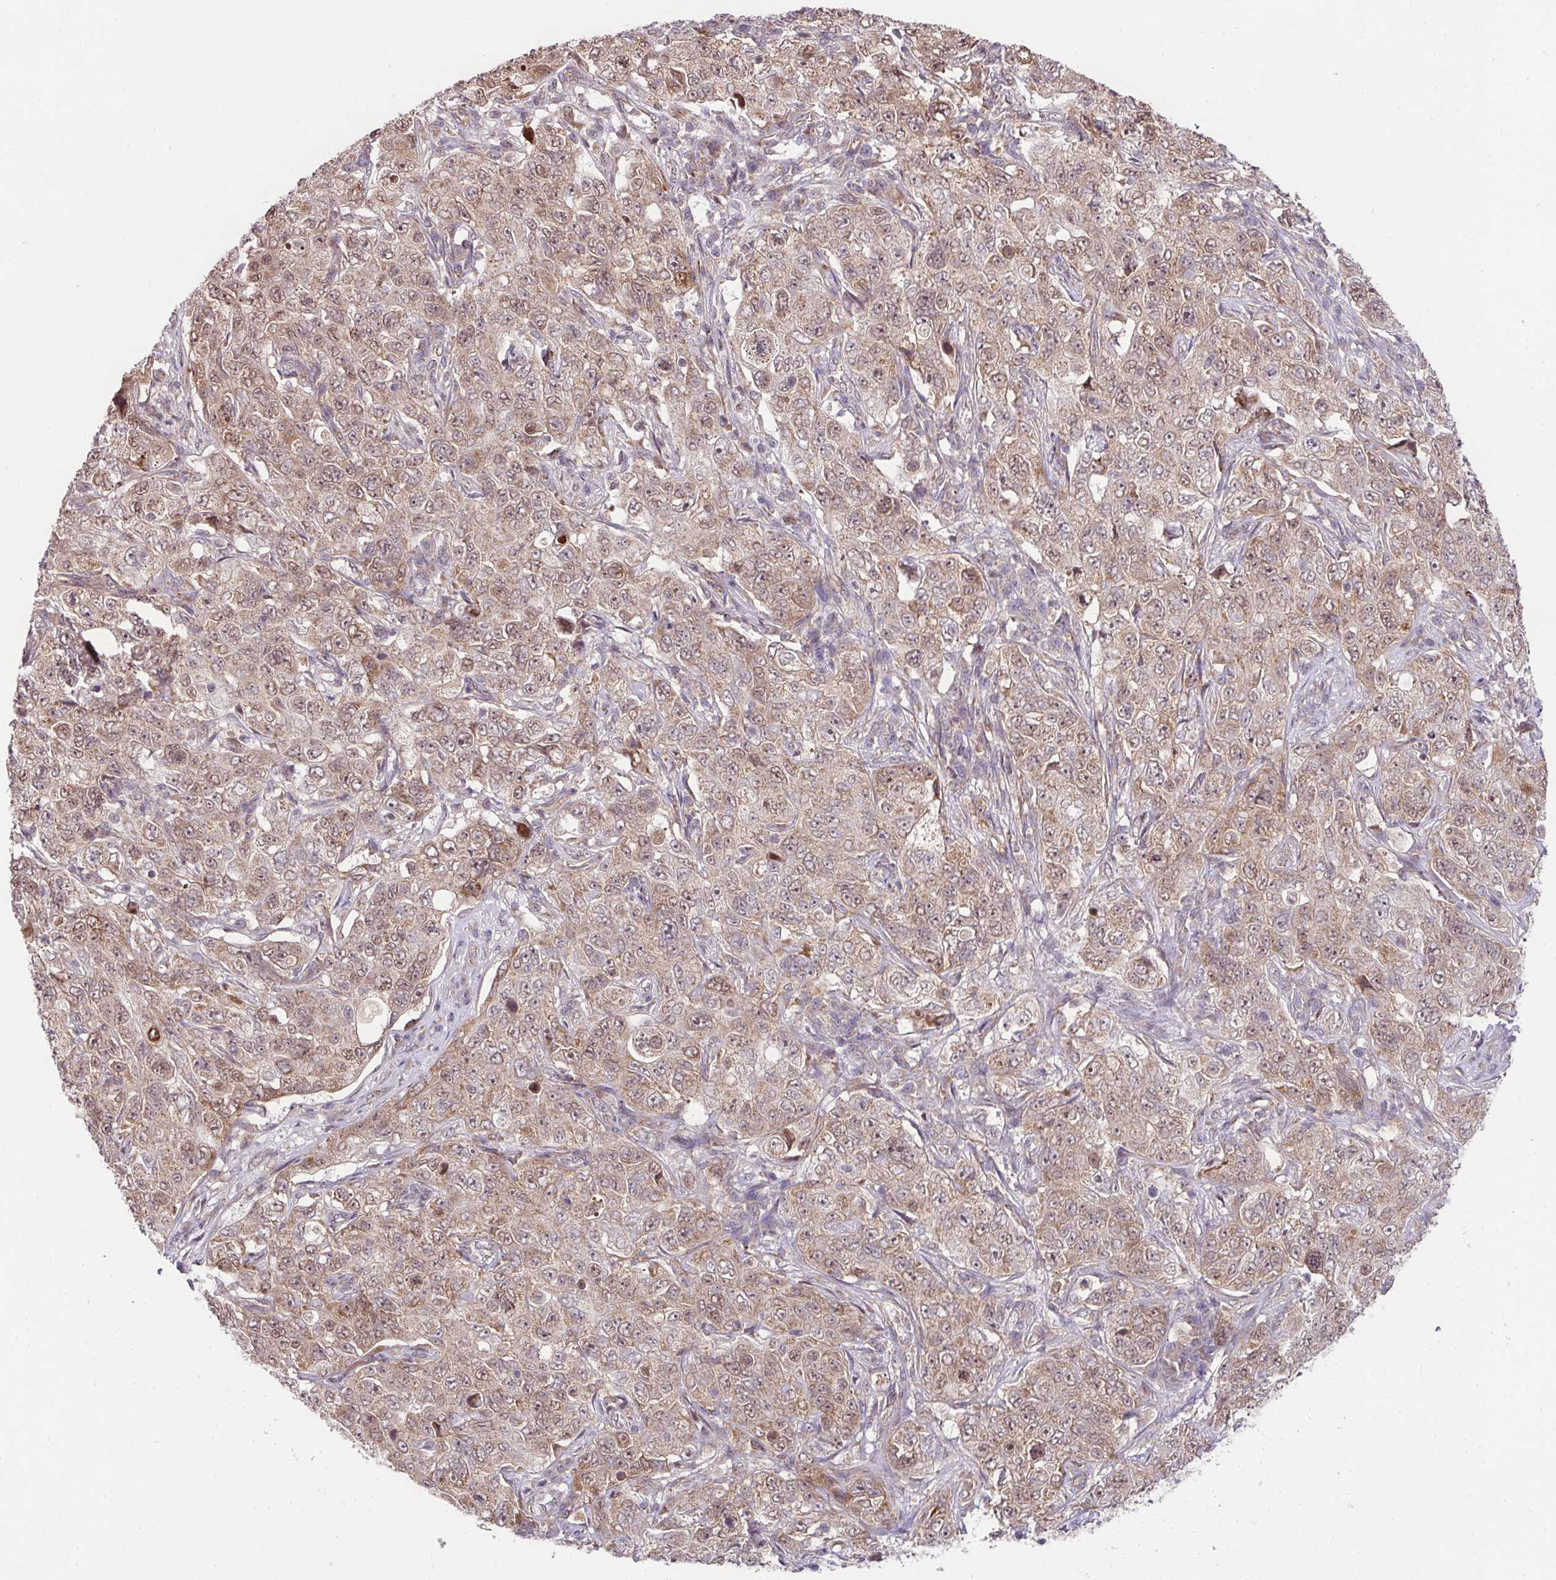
{"staining": {"intensity": "moderate", "quantity": ">75%", "location": "cytoplasmic/membranous,nuclear"}, "tissue": "pancreatic cancer", "cell_type": "Tumor cells", "image_type": "cancer", "snomed": [{"axis": "morphology", "description": "Adenocarcinoma, NOS"}, {"axis": "topography", "description": "Pancreas"}], "caption": "Brown immunohistochemical staining in pancreatic adenocarcinoma displays moderate cytoplasmic/membranous and nuclear staining in approximately >75% of tumor cells. (brown staining indicates protein expression, while blue staining denotes nuclei).", "gene": "PLK1", "patient": {"sex": "male", "age": 68}}